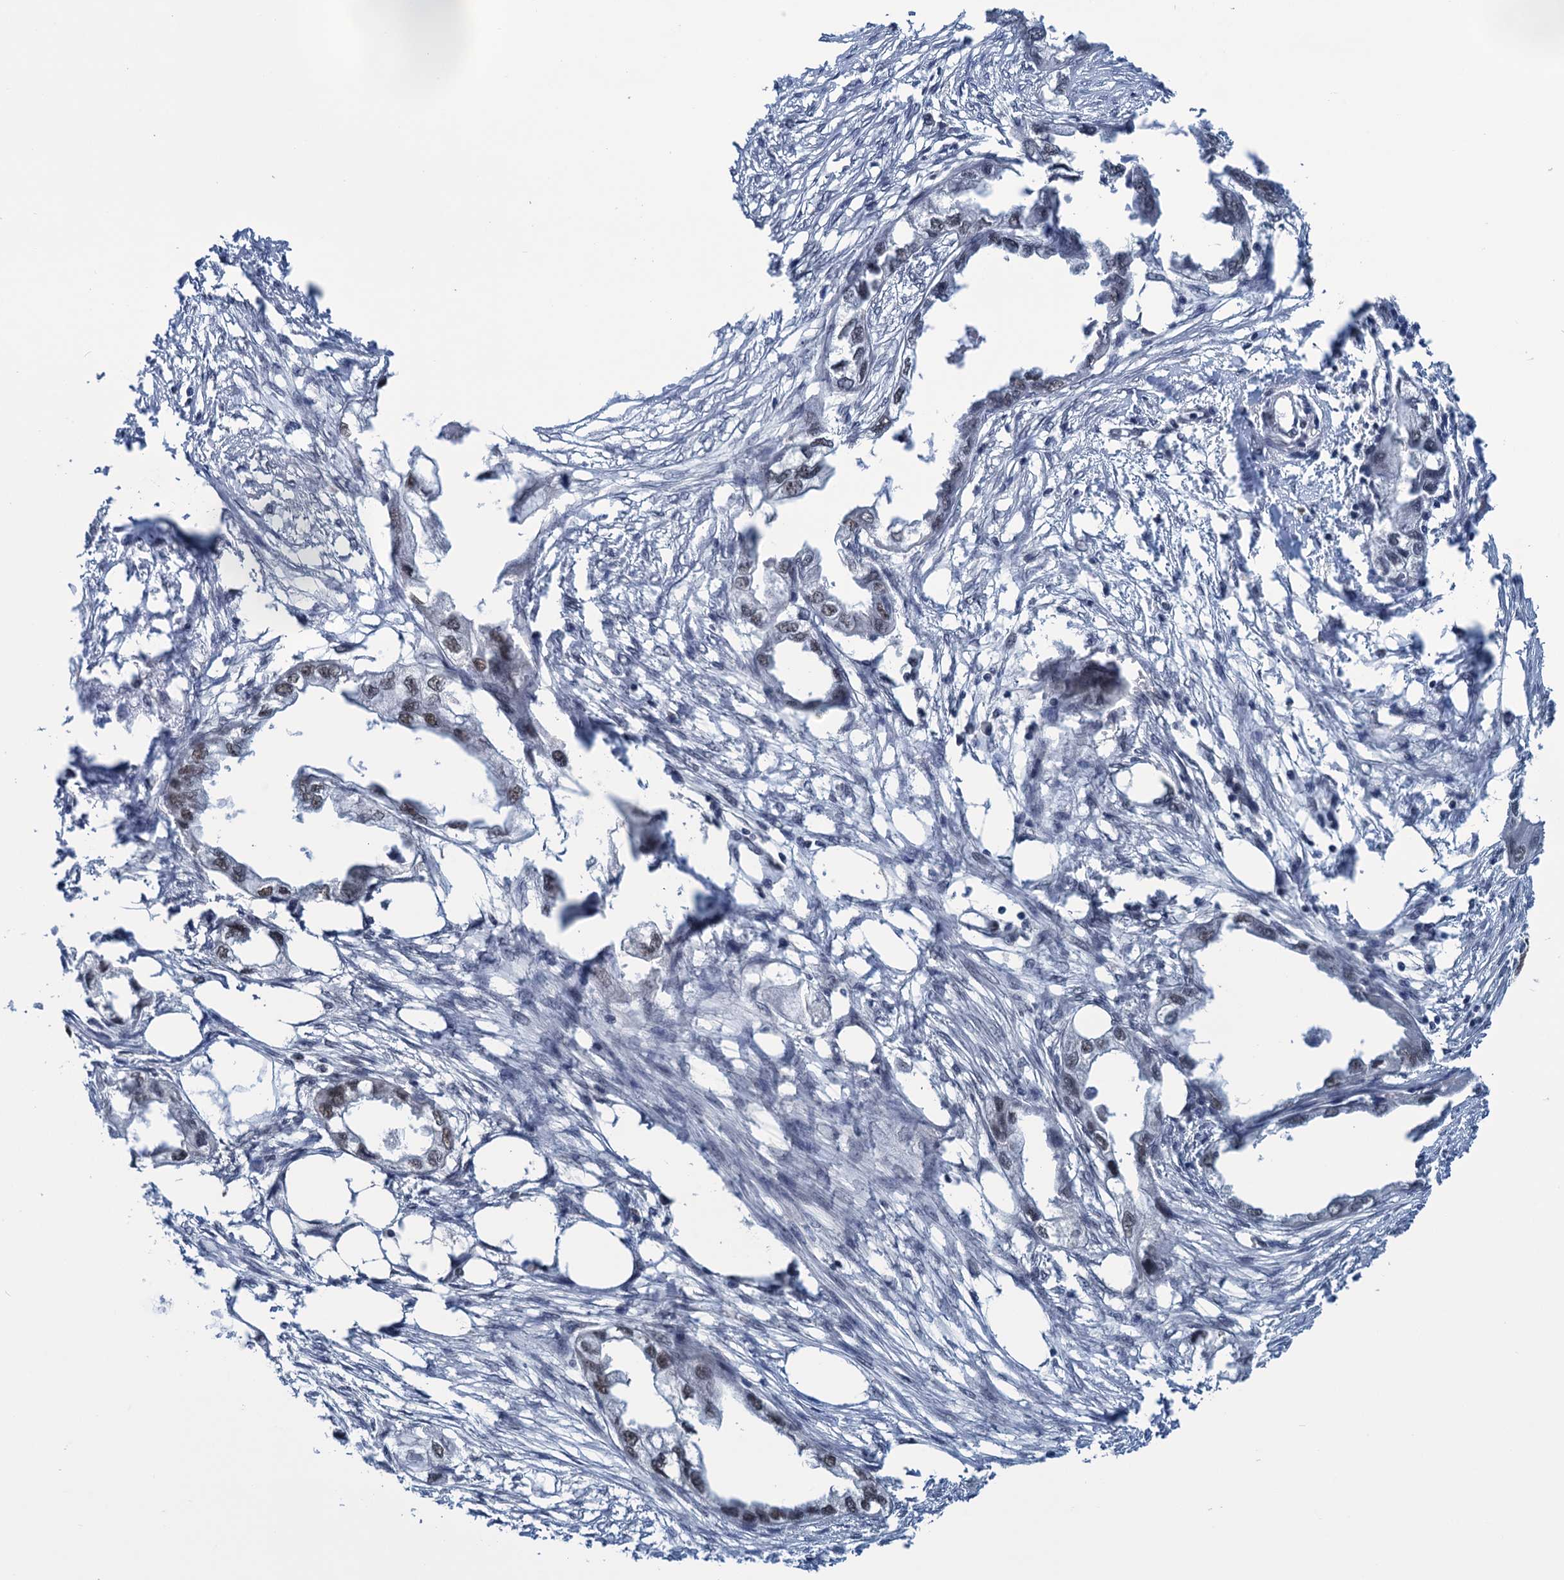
{"staining": {"intensity": "weak", "quantity": "25%-75%", "location": "nuclear"}, "tissue": "endometrial cancer", "cell_type": "Tumor cells", "image_type": "cancer", "snomed": [{"axis": "morphology", "description": "Adenocarcinoma, NOS"}, {"axis": "morphology", "description": "Adenocarcinoma, metastatic, NOS"}, {"axis": "topography", "description": "Adipose tissue"}, {"axis": "topography", "description": "Endometrium"}], "caption": "This histopathology image reveals immunohistochemistry staining of endometrial cancer (metastatic adenocarcinoma), with low weak nuclear staining in approximately 25%-75% of tumor cells.", "gene": "SAE1", "patient": {"sex": "female", "age": 67}}